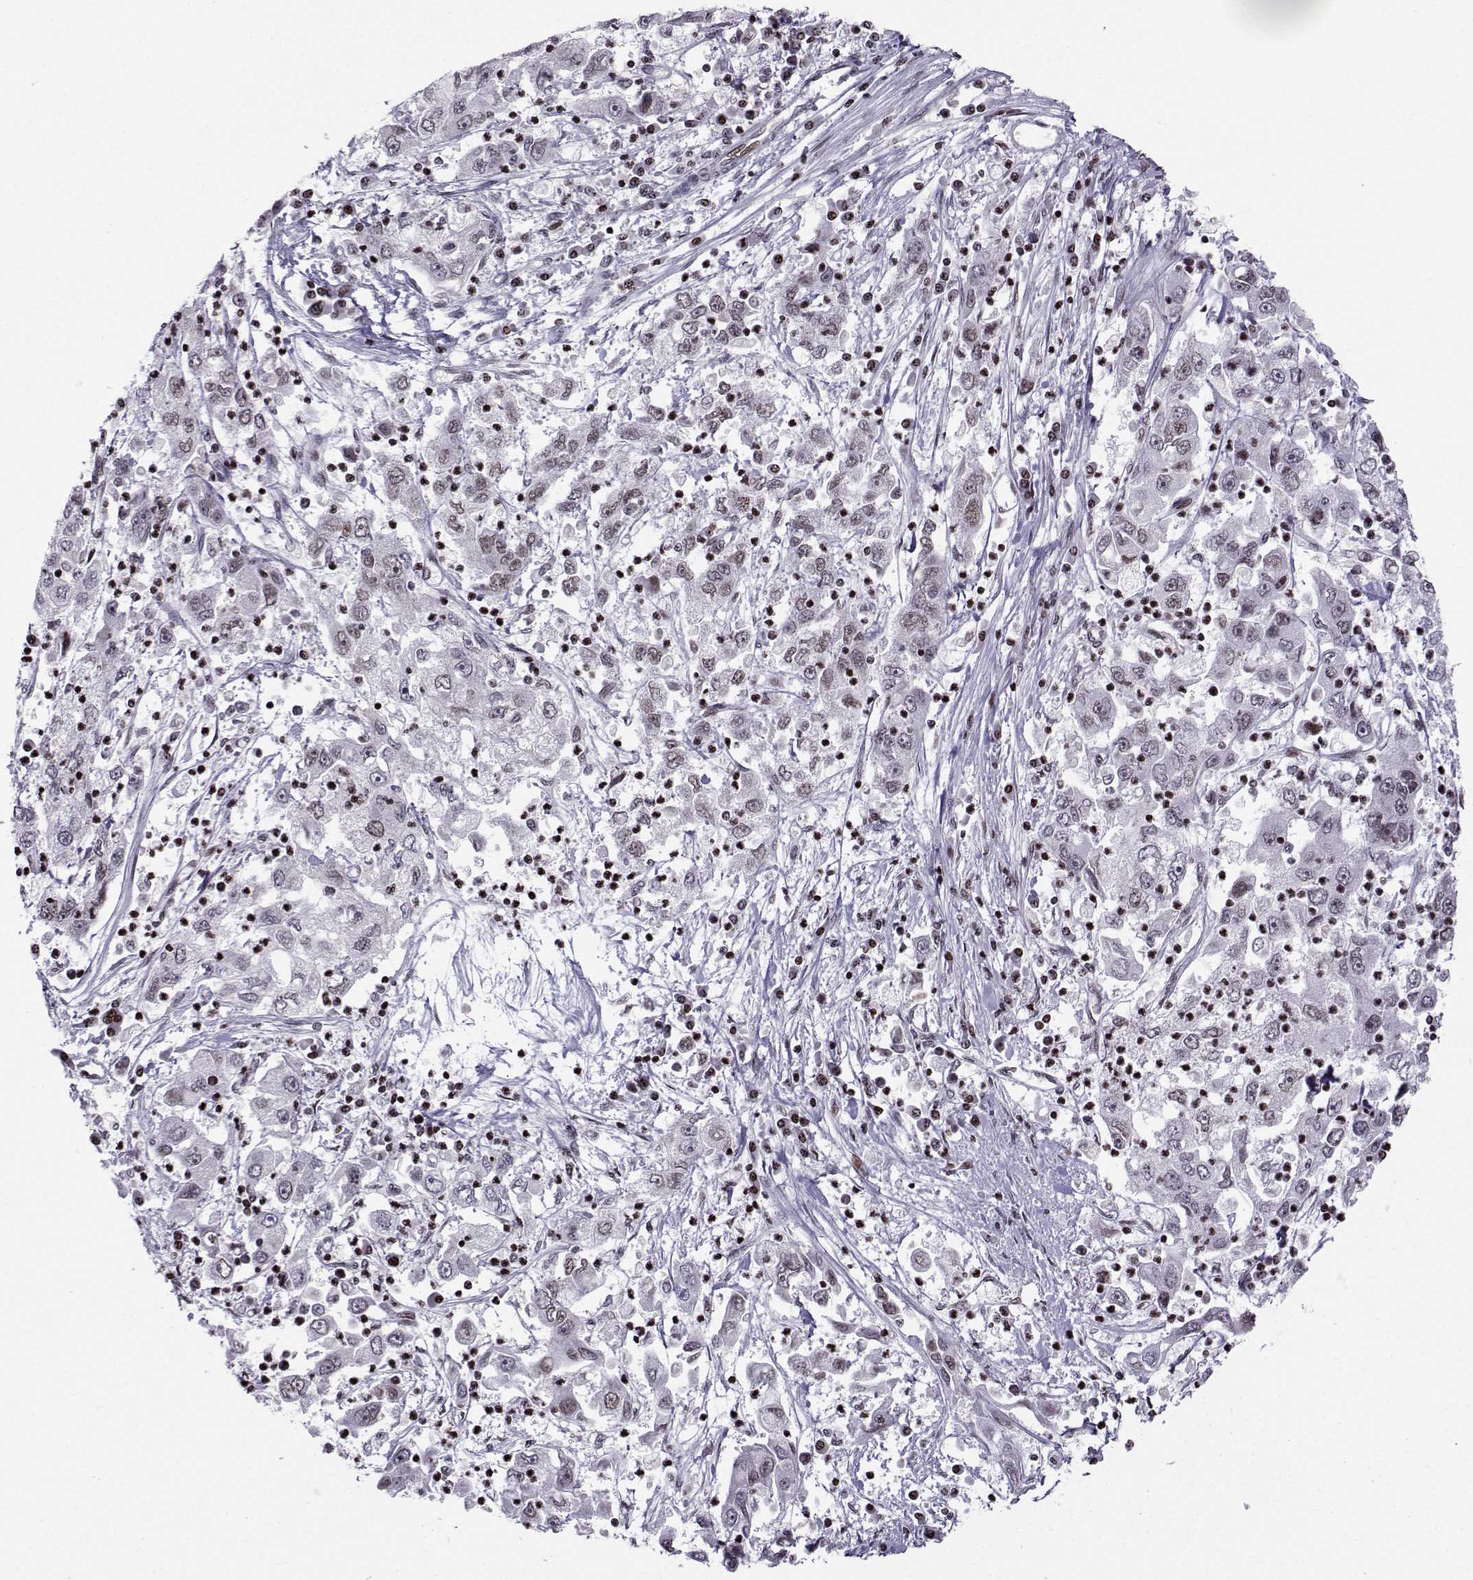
{"staining": {"intensity": "strong", "quantity": "<25%", "location": "nuclear"}, "tissue": "cervical cancer", "cell_type": "Tumor cells", "image_type": "cancer", "snomed": [{"axis": "morphology", "description": "Squamous cell carcinoma, NOS"}, {"axis": "topography", "description": "Cervix"}], "caption": "Cervical squamous cell carcinoma stained with a brown dye reveals strong nuclear positive positivity in approximately <25% of tumor cells.", "gene": "ZNF19", "patient": {"sex": "female", "age": 36}}